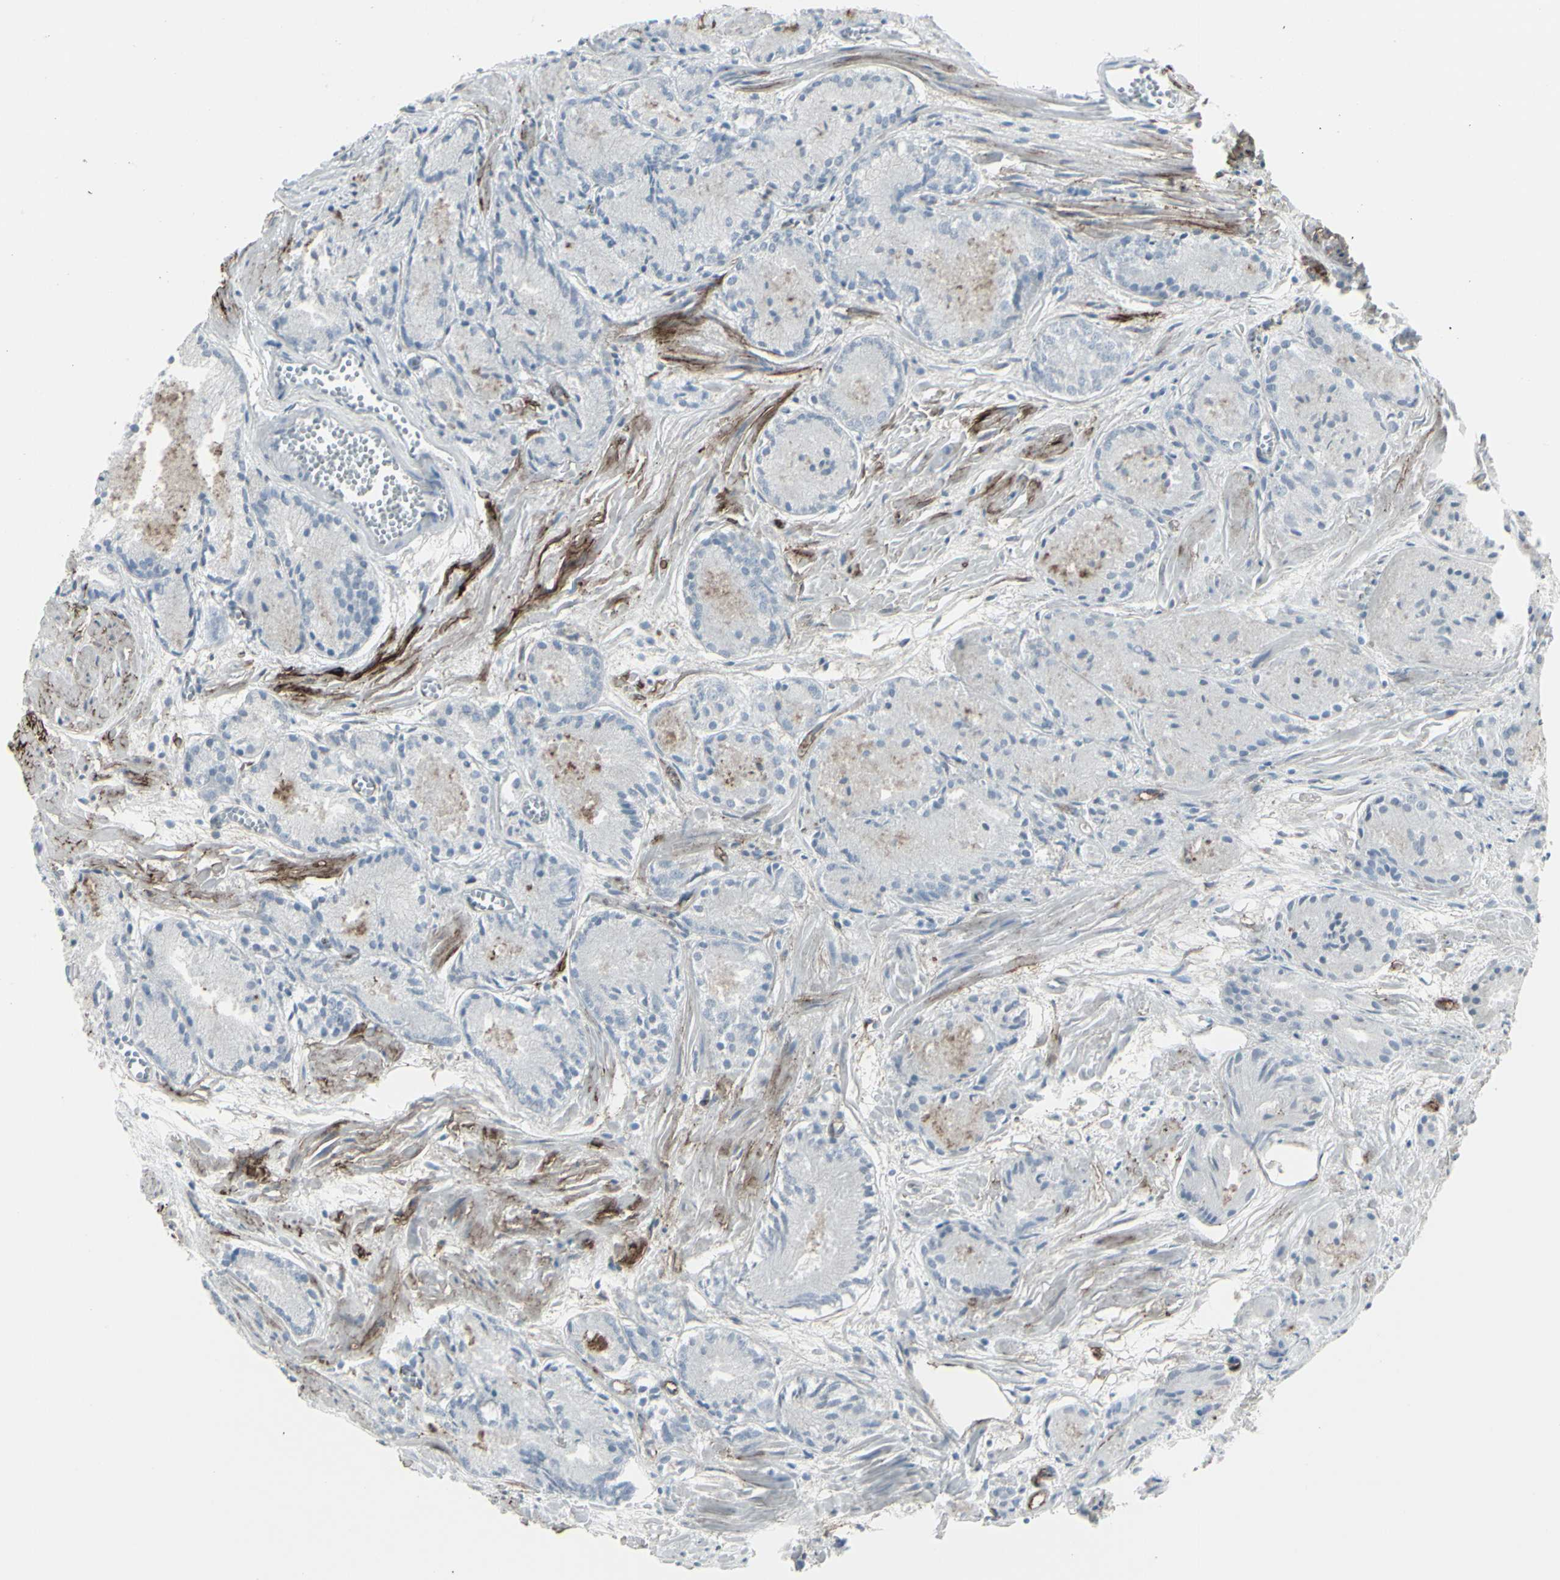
{"staining": {"intensity": "negative", "quantity": "none", "location": "none"}, "tissue": "prostate cancer", "cell_type": "Tumor cells", "image_type": "cancer", "snomed": [{"axis": "morphology", "description": "Adenocarcinoma, Low grade"}, {"axis": "topography", "description": "Prostate"}], "caption": "Protein analysis of prostate cancer reveals no significant staining in tumor cells.", "gene": "GJA1", "patient": {"sex": "male", "age": 72}}